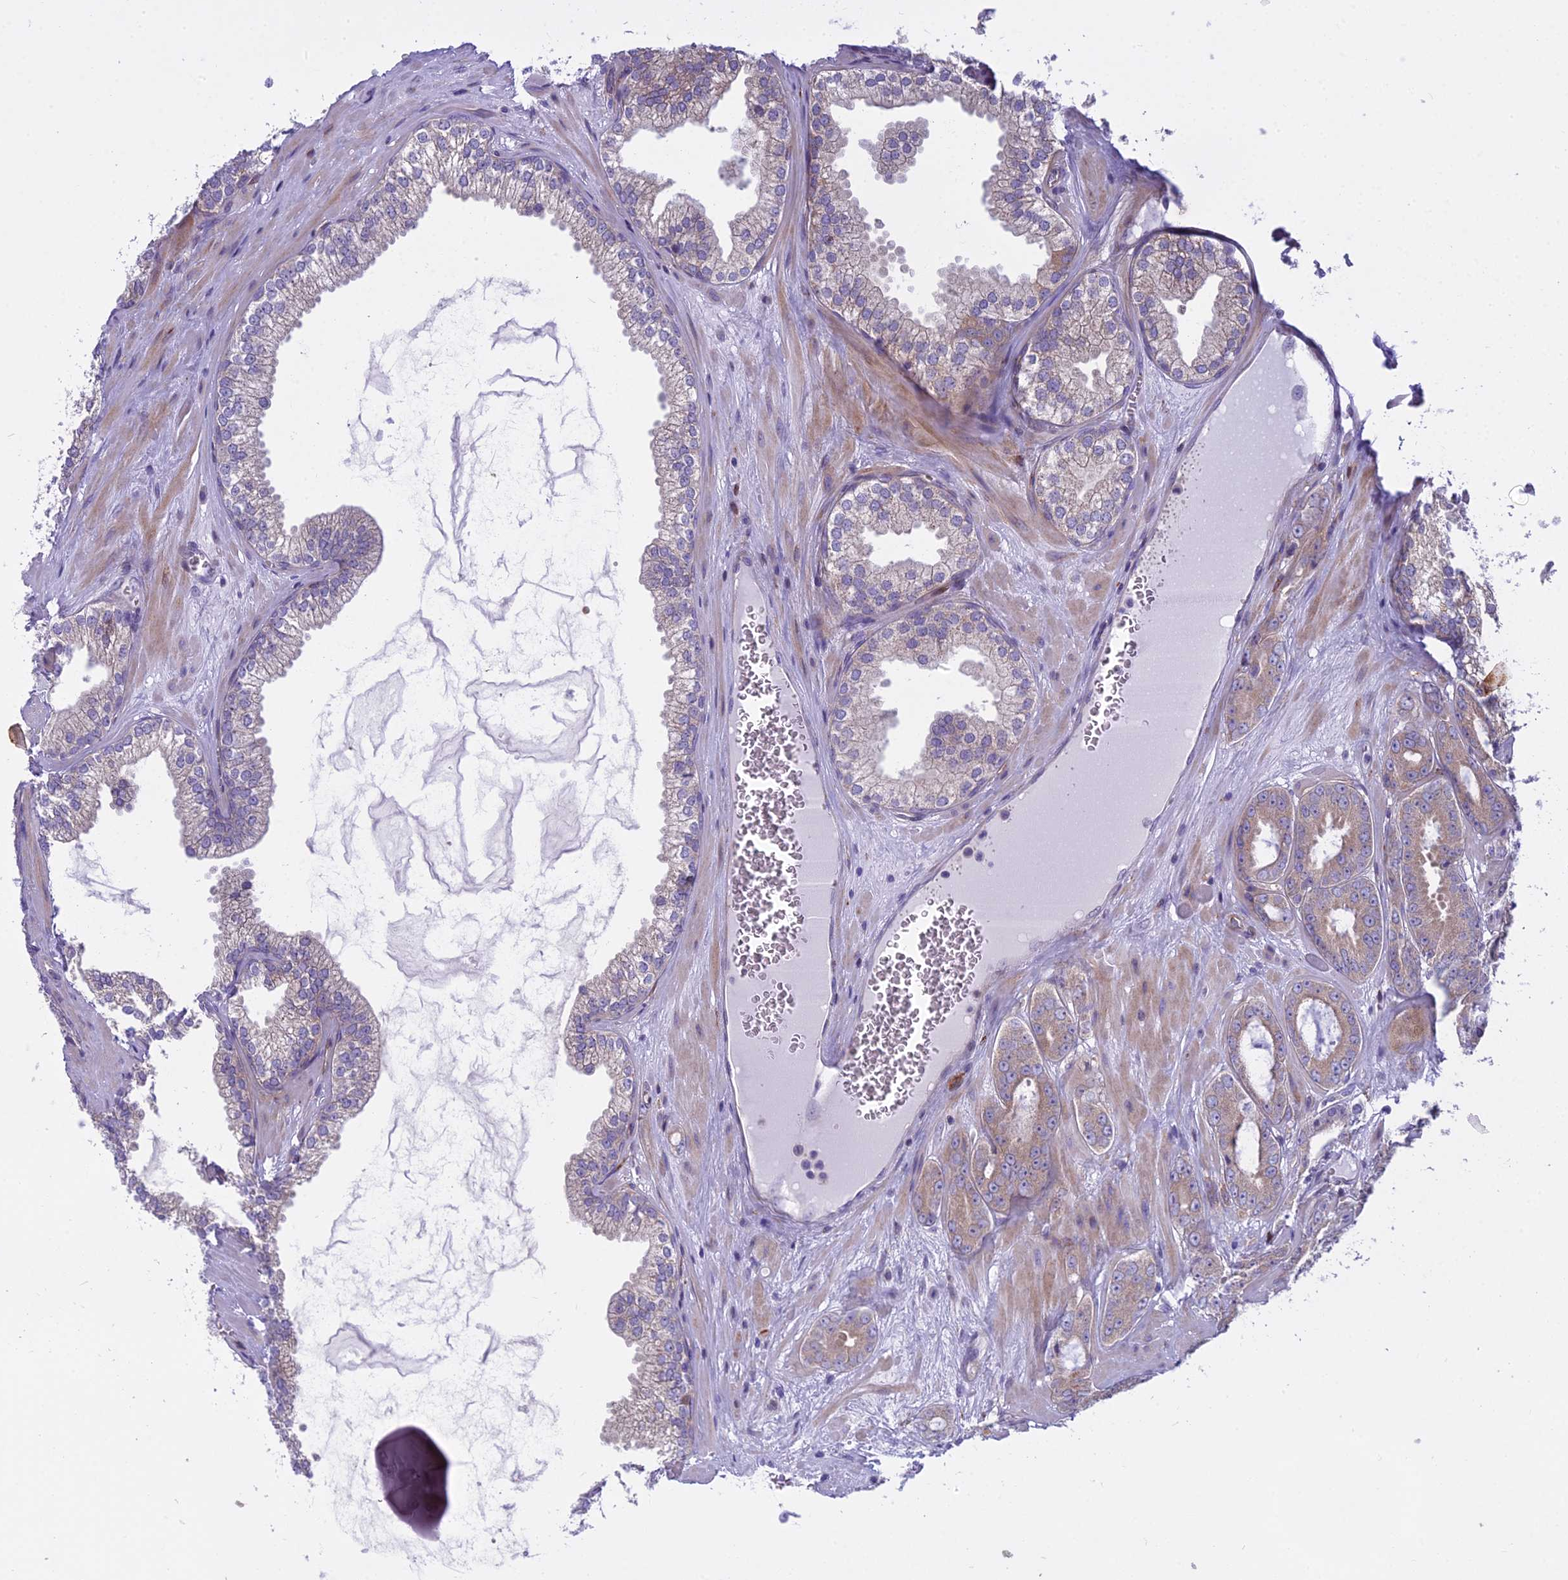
{"staining": {"intensity": "weak", "quantity": "<25%", "location": "cytoplasmic/membranous"}, "tissue": "prostate cancer", "cell_type": "Tumor cells", "image_type": "cancer", "snomed": [{"axis": "morphology", "description": "Adenocarcinoma, Low grade"}, {"axis": "topography", "description": "Prostate"}], "caption": "Micrograph shows no significant protein positivity in tumor cells of prostate adenocarcinoma (low-grade). (Brightfield microscopy of DAB (3,3'-diaminobenzidine) immunohistochemistry at high magnification).", "gene": "PCDHB14", "patient": {"sex": "male", "age": 60}}